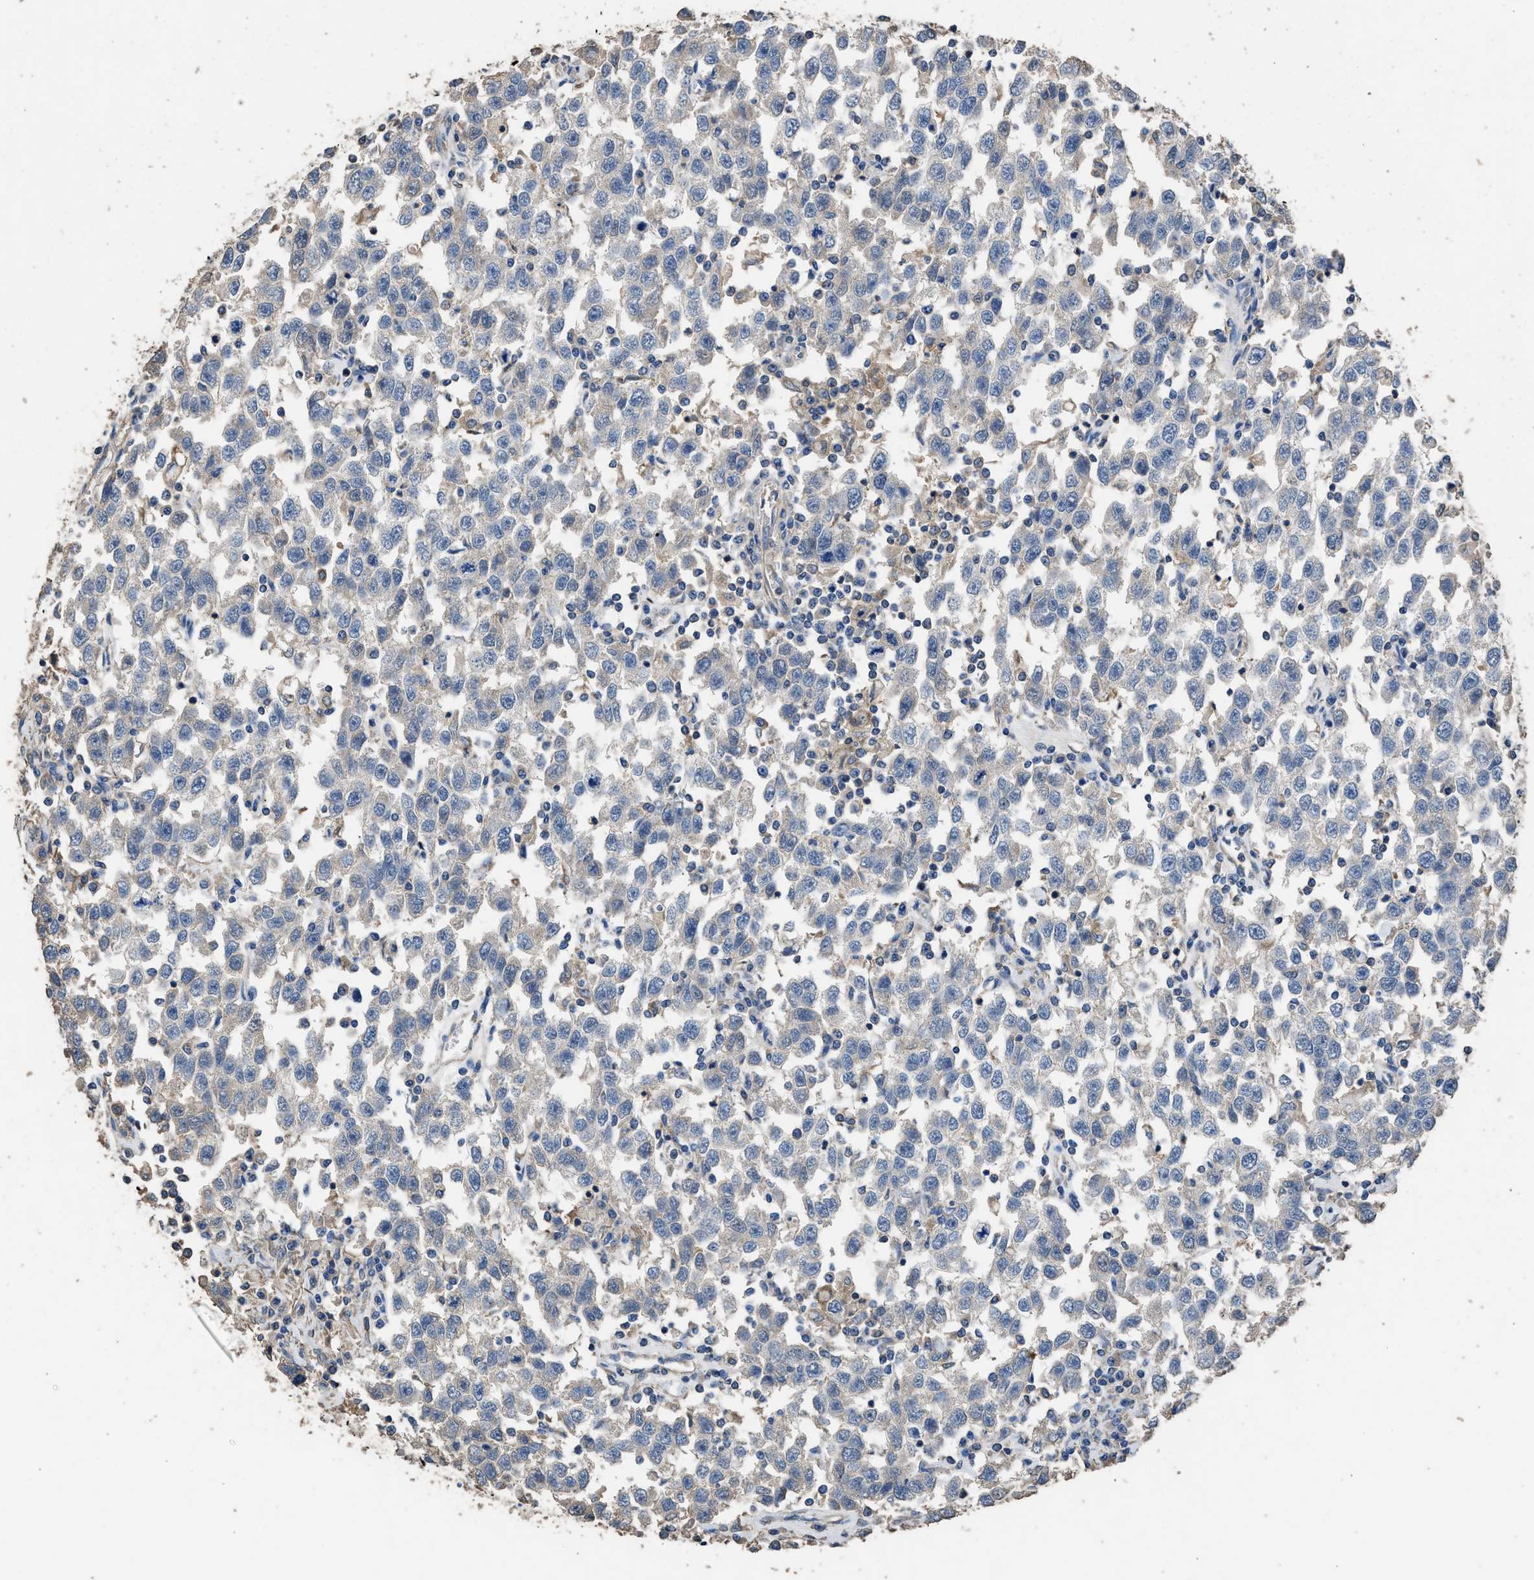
{"staining": {"intensity": "weak", "quantity": "<25%", "location": "cytoplasmic/membranous"}, "tissue": "testis cancer", "cell_type": "Tumor cells", "image_type": "cancer", "snomed": [{"axis": "morphology", "description": "Seminoma, NOS"}, {"axis": "topography", "description": "Testis"}], "caption": "Immunohistochemistry (IHC) of seminoma (testis) displays no expression in tumor cells.", "gene": "ITSN1", "patient": {"sex": "male", "age": 41}}